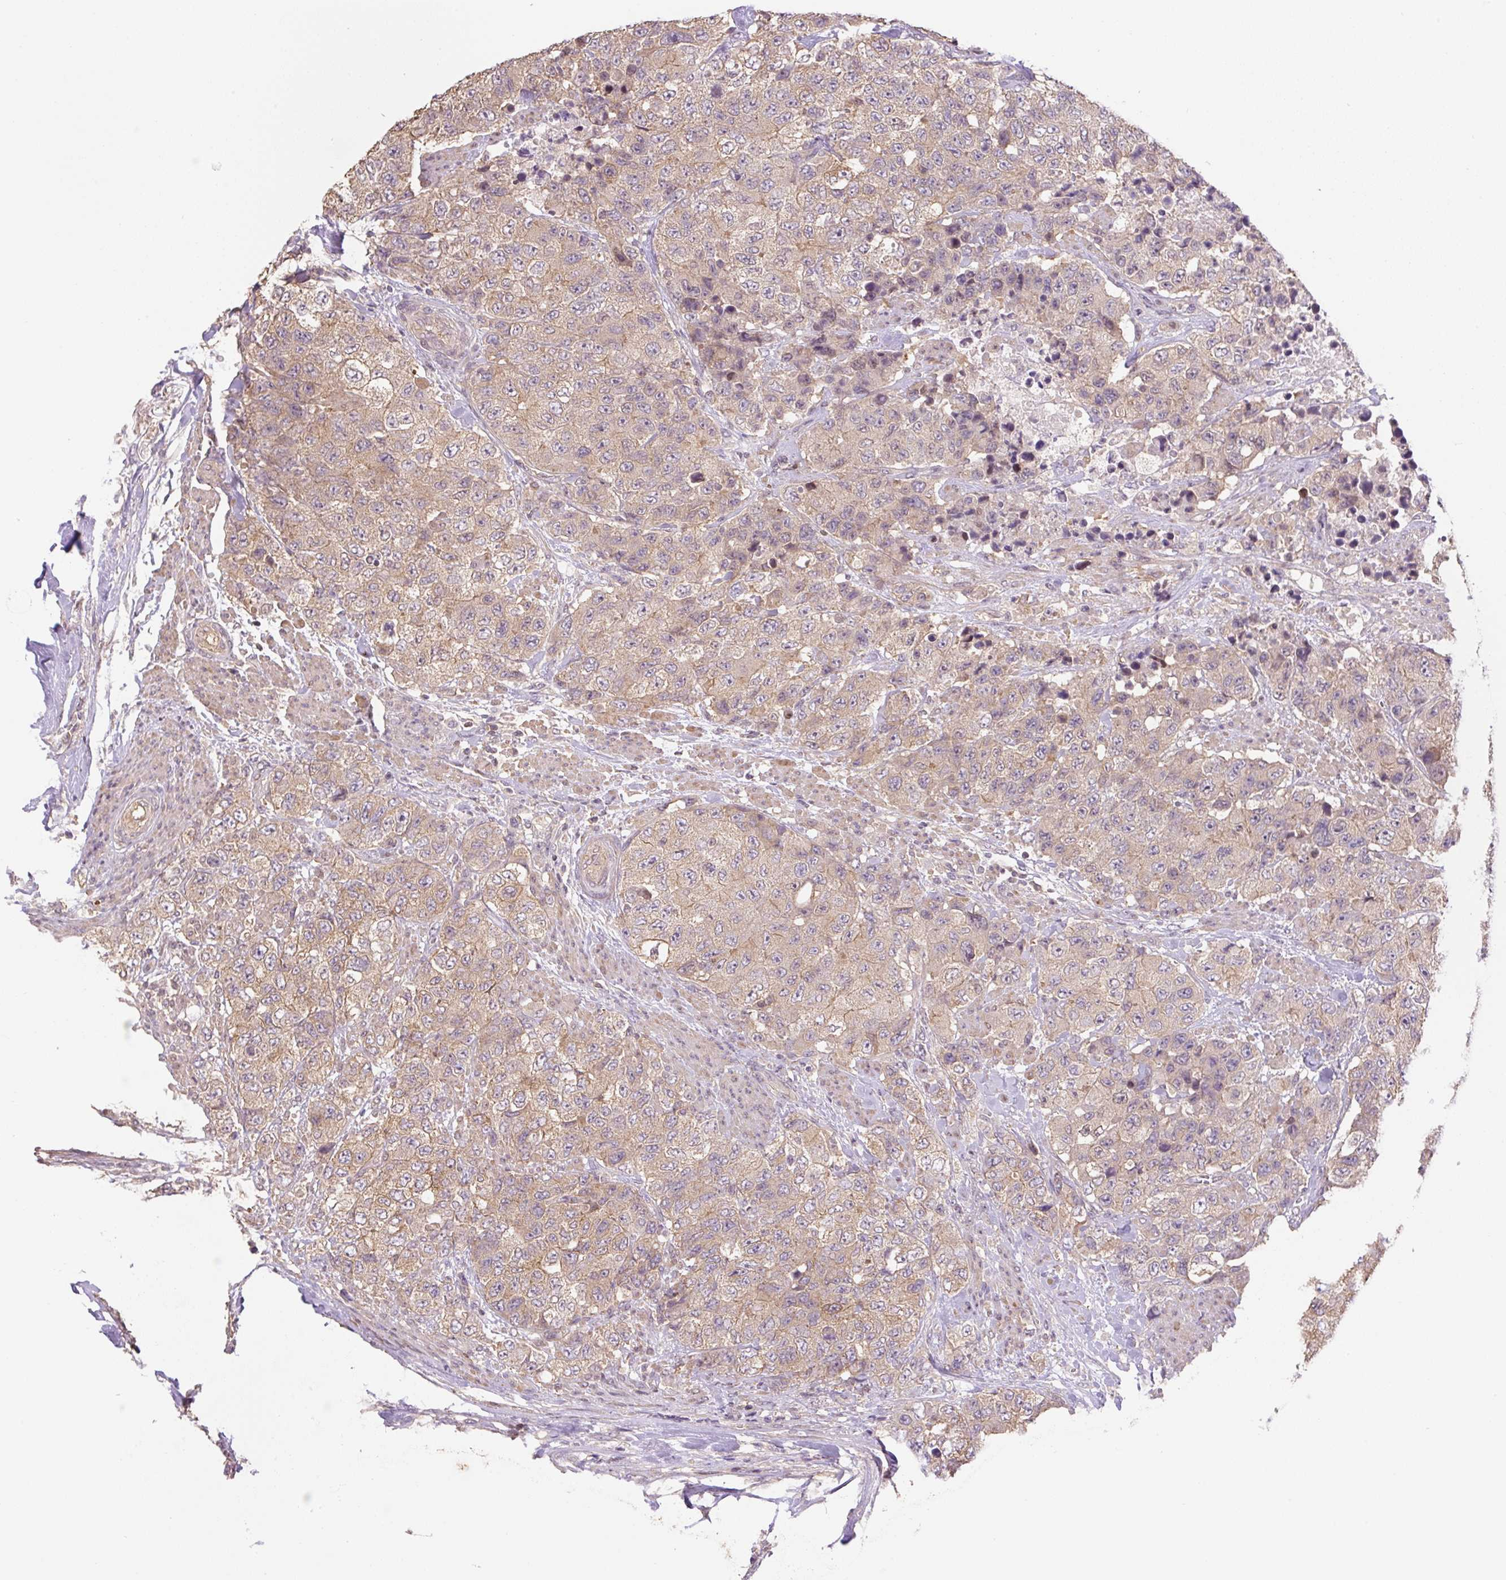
{"staining": {"intensity": "weak", "quantity": ">75%", "location": "cytoplasmic/membranous"}, "tissue": "urothelial cancer", "cell_type": "Tumor cells", "image_type": "cancer", "snomed": [{"axis": "morphology", "description": "Urothelial carcinoma, High grade"}, {"axis": "topography", "description": "Urinary bladder"}], "caption": "A micrograph showing weak cytoplasmic/membranous staining in about >75% of tumor cells in urothelial cancer, as visualized by brown immunohistochemical staining.", "gene": "COX8A", "patient": {"sex": "female", "age": 78}}